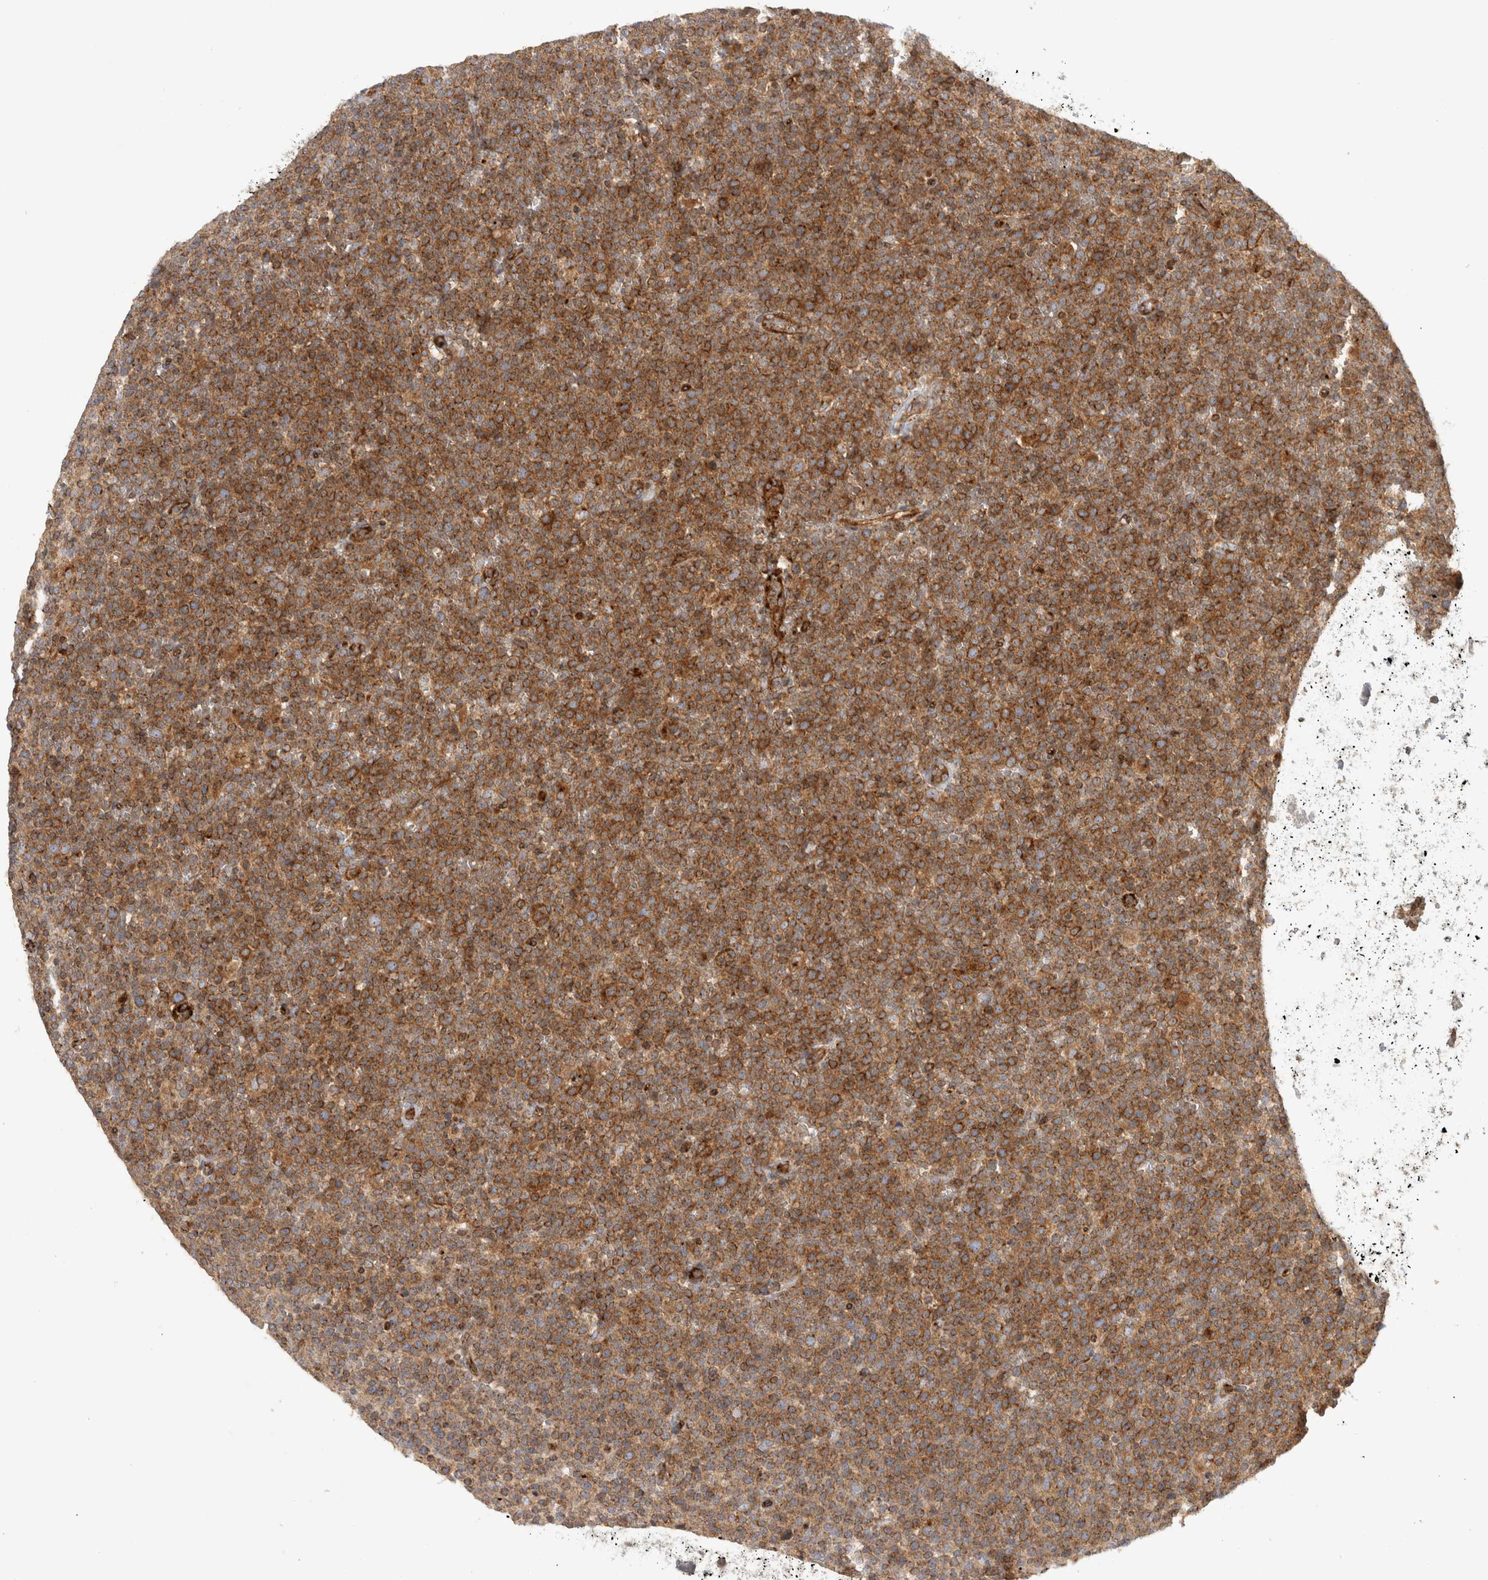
{"staining": {"intensity": "moderate", "quantity": ">75%", "location": "cytoplasmic/membranous"}, "tissue": "lymphoma", "cell_type": "Tumor cells", "image_type": "cancer", "snomed": [{"axis": "morphology", "description": "Malignant lymphoma, non-Hodgkin's type, High grade"}, {"axis": "topography", "description": "Lymph node"}], "caption": "Malignant lymphoma, non-Hodgkin's type (high-grade) stained with DAB (3,3'-diaminobenzidine) immunohistochemistry (IHC) shows medium levels of moderate cytoplasmic/membranous expression in about >75% of tumor cells.", "gene": "HLA-E", "patient": {"sex": "male", "age": 61}}